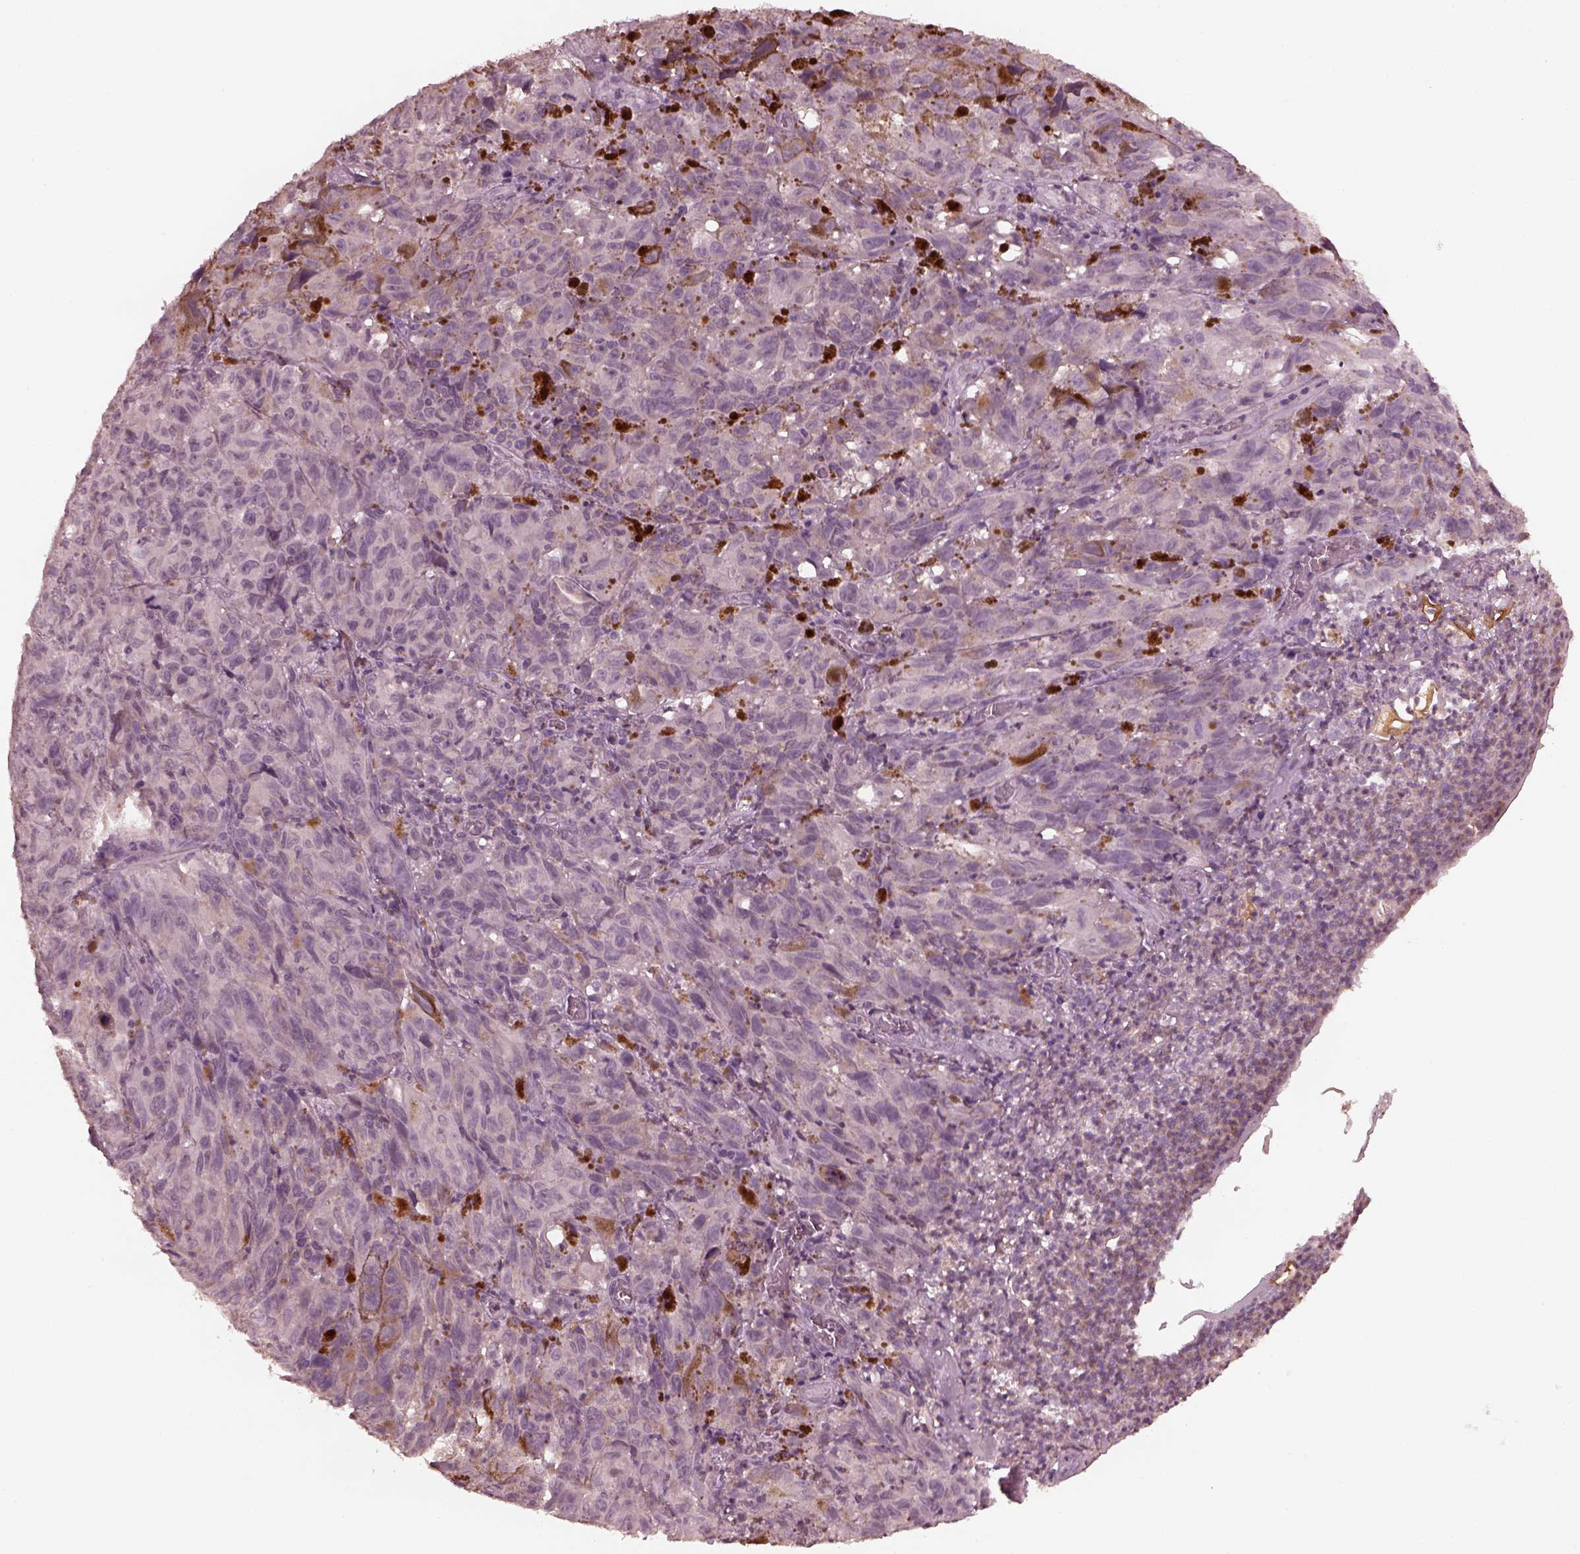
{"staining": {"intensity": "negative", "quantity": "none", "location": "none"}, "tissue": "melanoma", "cell_type": "Tumor cells", "image_type": "cancer", "snomed": [{"axis": "morphology", "description": "Malignant melanoma, NOS"}, {"axis": "topography", "description": "Vulva, labia, clitoris and Bartholin´s gland, NO"}], "caption": "Tumor cells show no significant positivity in melanoma.", "gene": "KRT79", "patient": {"sex": "female", "age": 75}}